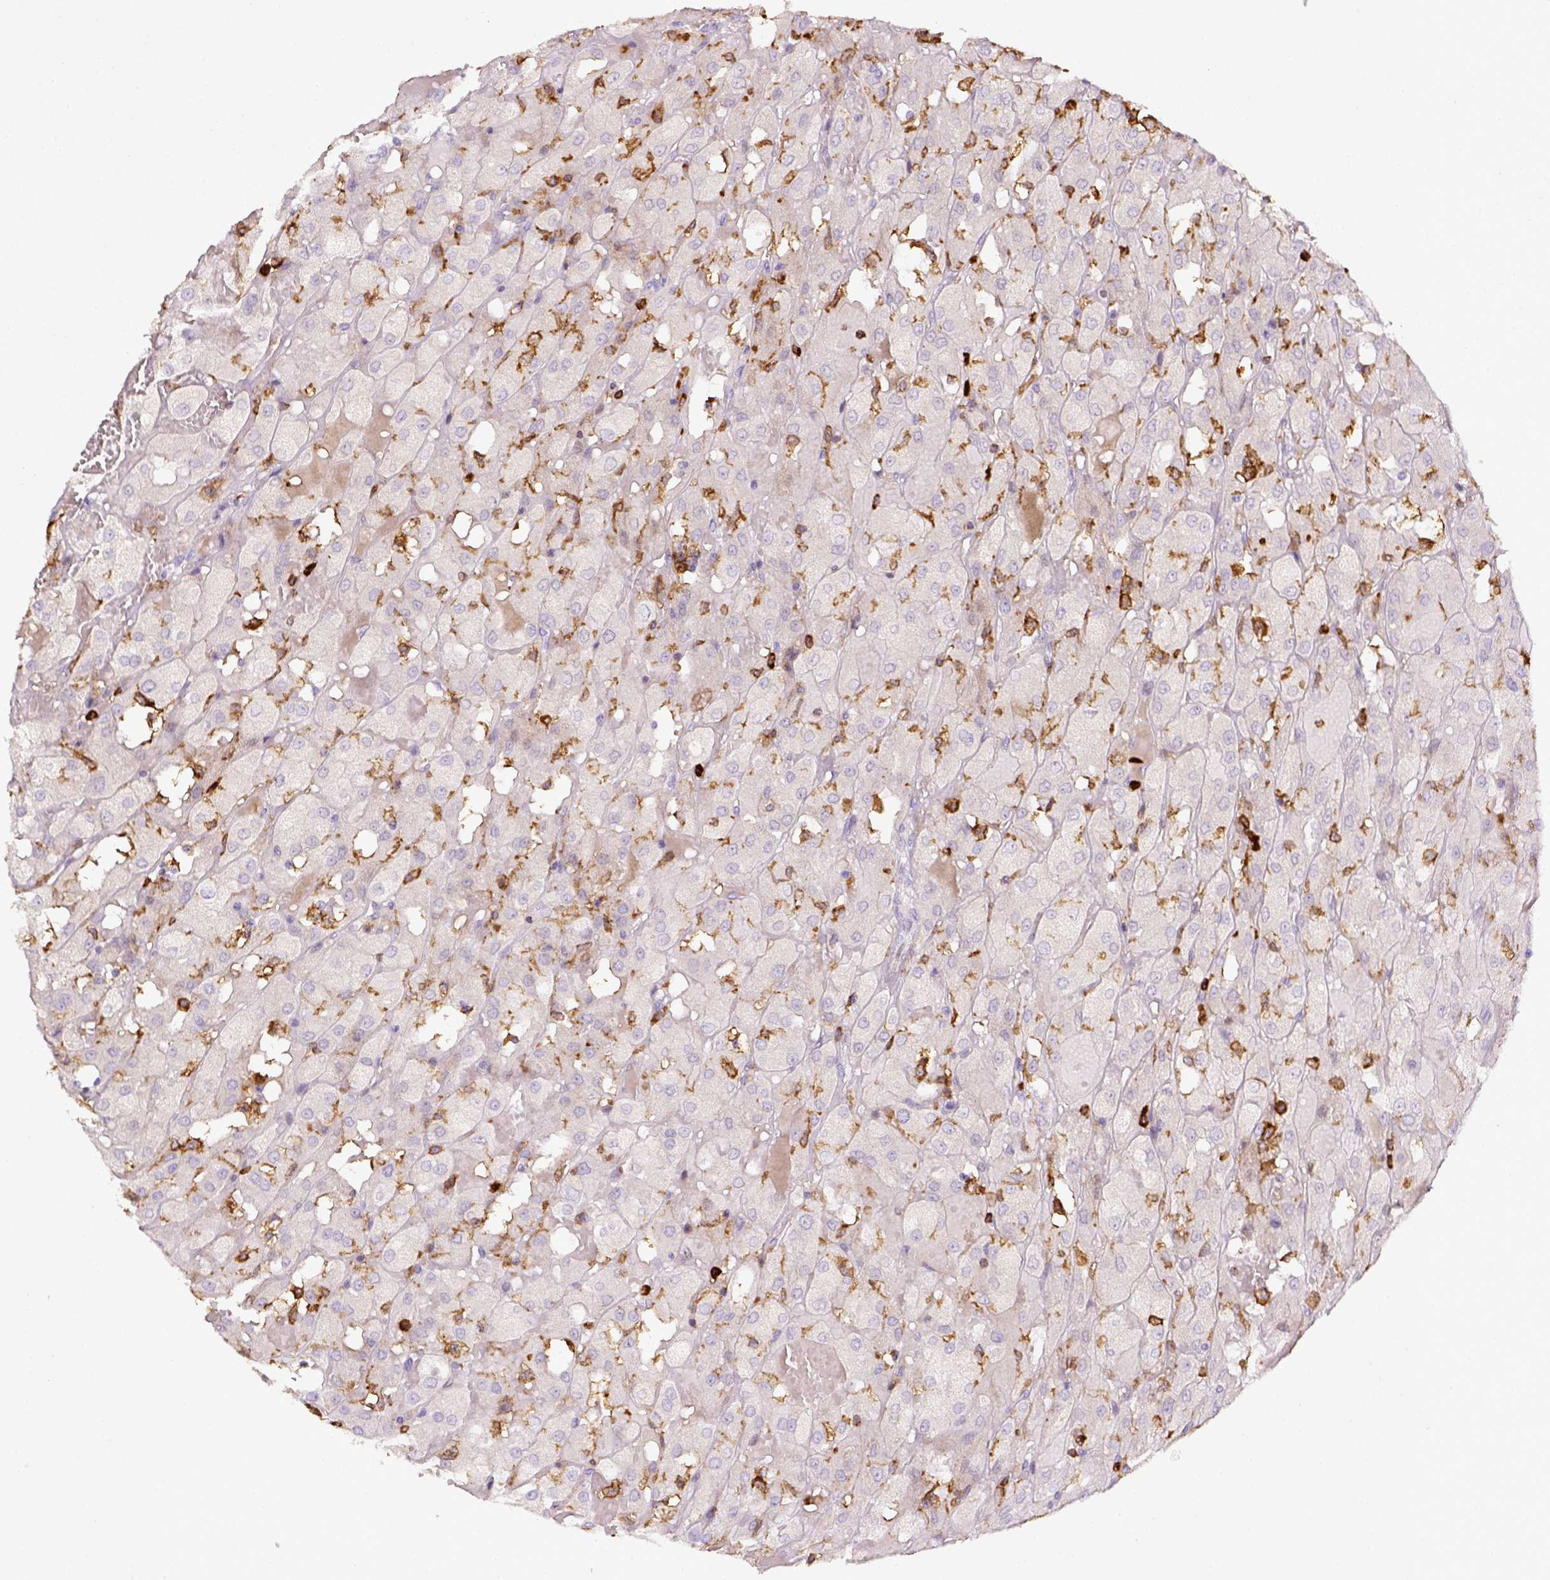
{"staining": {"intensity": "negative", "quantity": "none", "location": "none"}, "tissue": "renal cancer", "cell_type": "Tumor cells", "image_type": "cancer", "snomed": [{"axis": "morphology", "description": "Adenocarcinoma, NOS"}, {"axis": "topography", "description": "Kidney"}], "caption": "Immunohistochemistry of human adenocarcinoma (renal) reveals no positivity in tumor cells.", "gene": "ITGAM", "patient": {"sex": "male", "age": 72}}